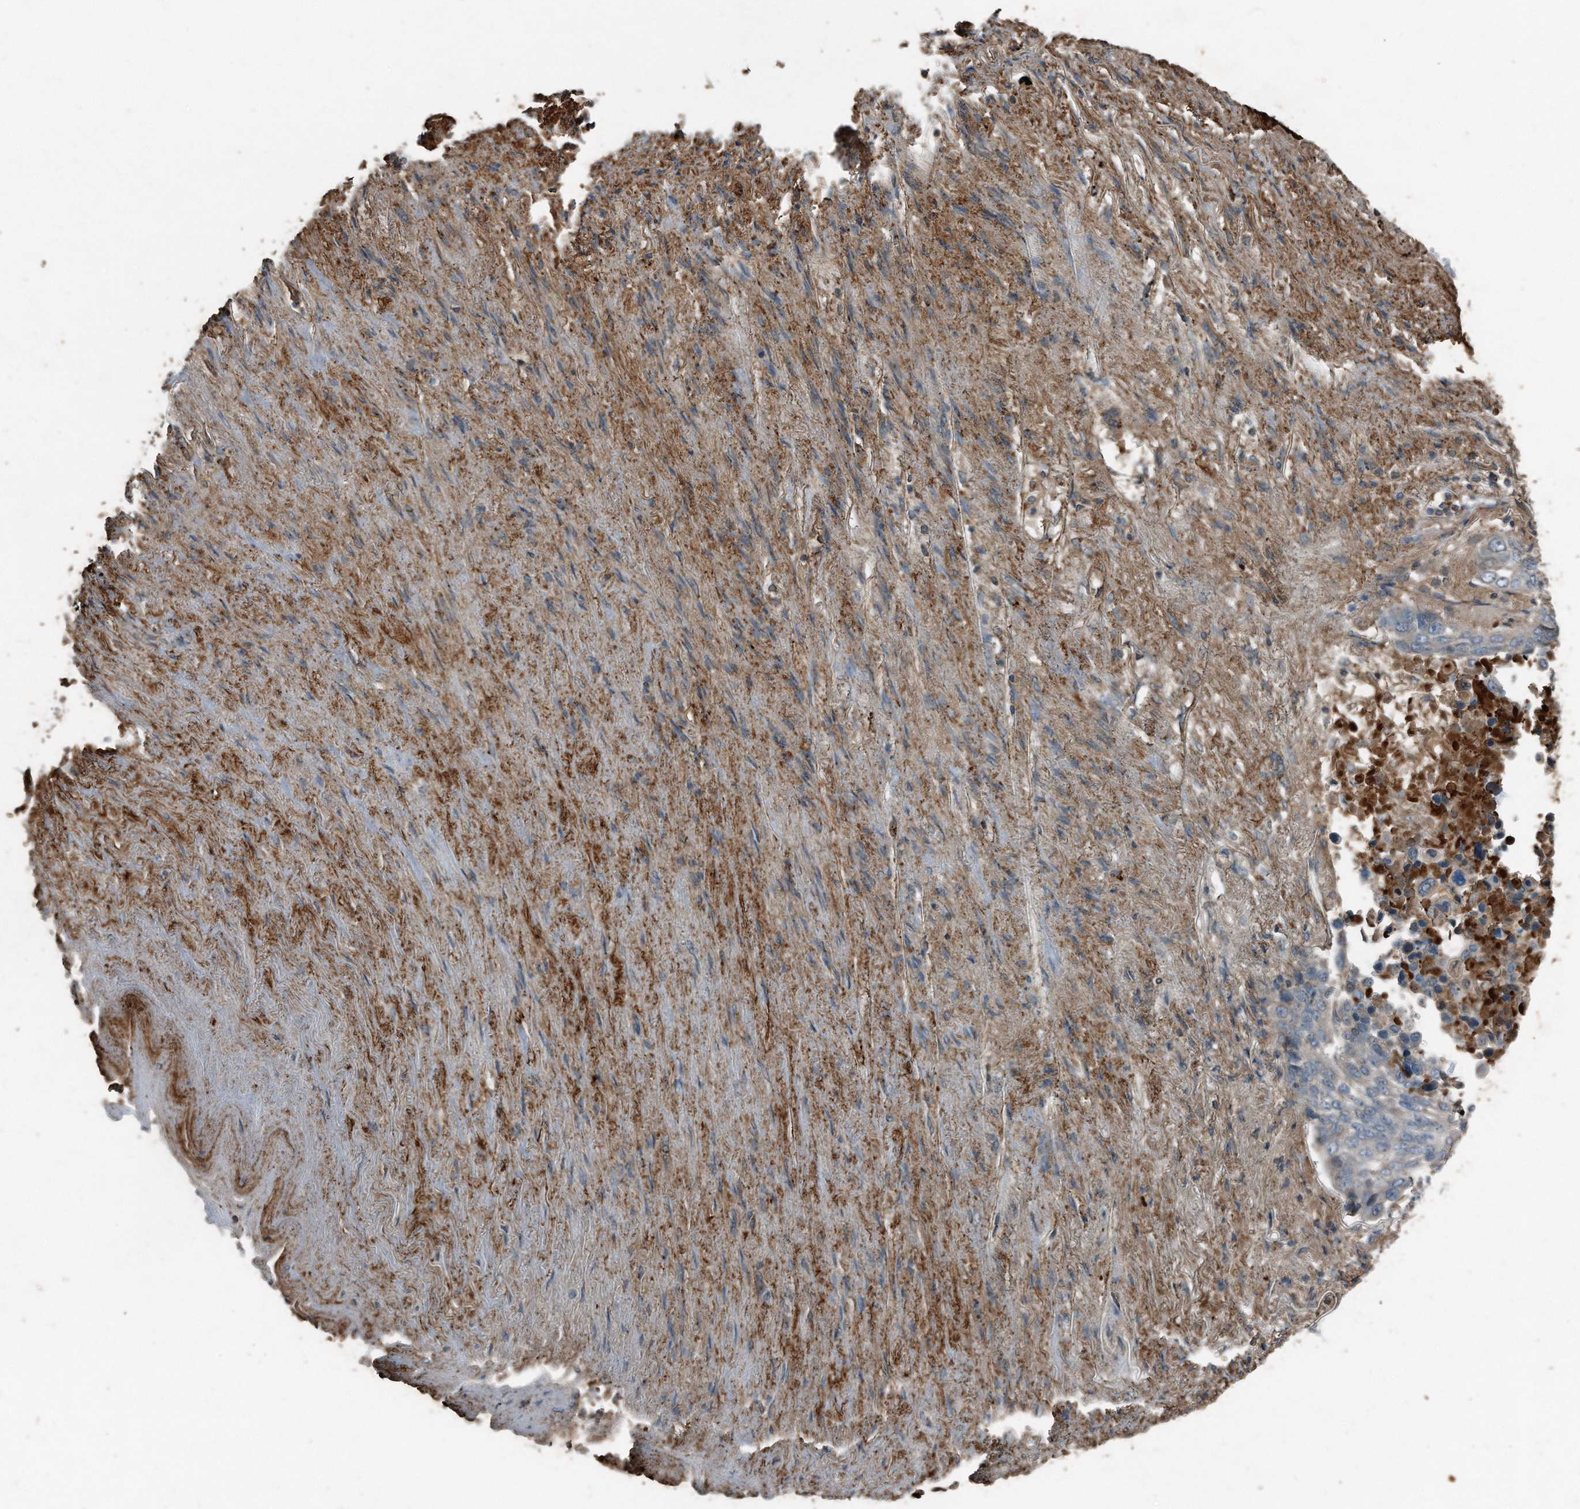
{"staining": {"intensity": "weak", "quantity": "<25%", "location": "cytoplasmic/membranous"}, "tissue": "lung cancer", "cell_type": "Tumor cells", "image_type": "cancer", "snomed": [{"axis": "morphology", "description": "Squamous cell carcinoma, NOS"}, {"axis": "topography", "description": "Lung"}], "caption": "There is no significant staining in tumor cells of lung cancer (squamous cell carcinoma). Brightfield microscopy of immunohistochemistry stained with DAB (3,3'-diaminobenzidine) (brown) and hematoxylin (blue), captured at high magnification.", "gene": "C9", "patient": {"sex": "male", "age": 66}}